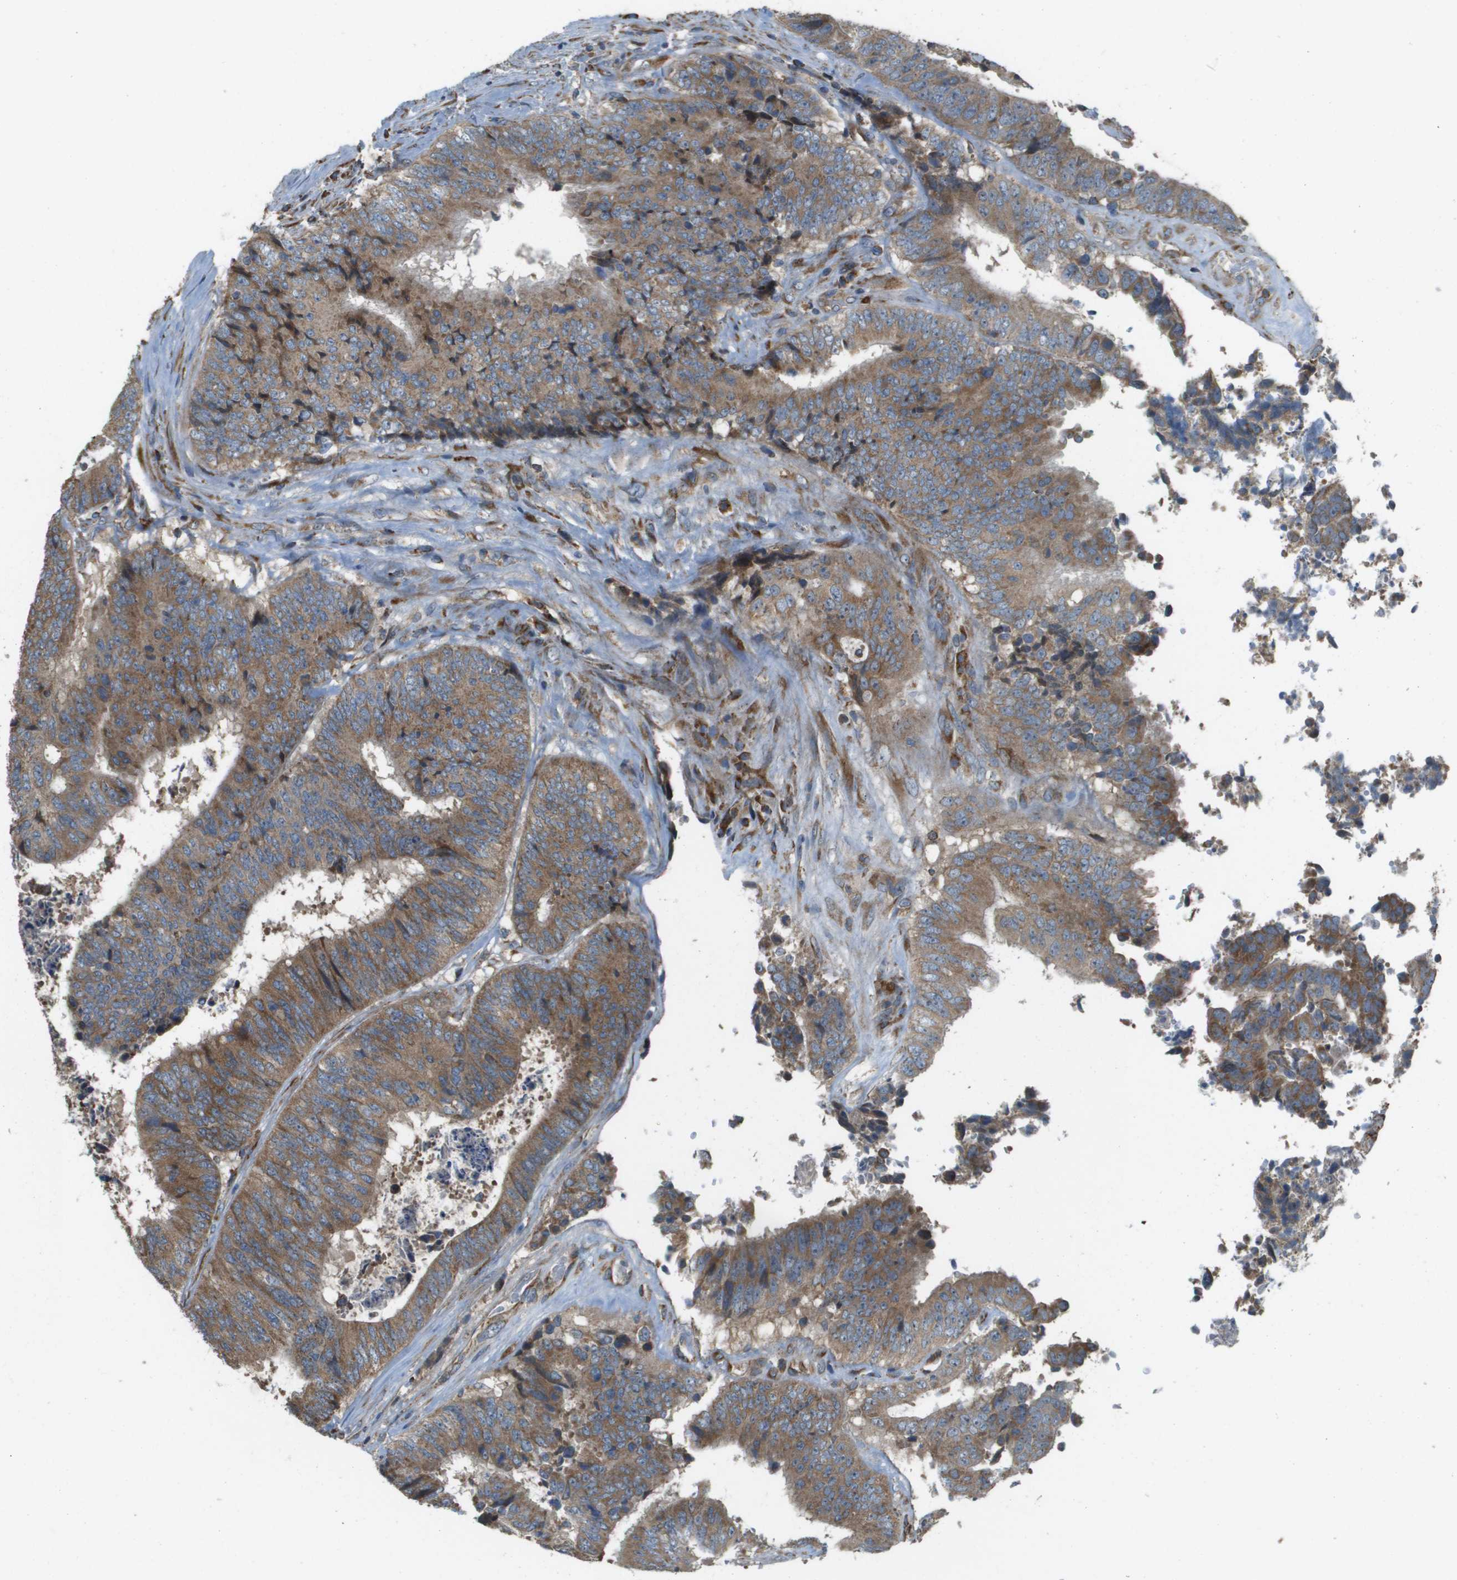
{"staining": {"intensity": "moderate", "quantity": ">75%", "location": "cytoplasmic/membranous"}, "tissue": "colorectal cancer", "cell_type": "Tumor cells", "image_type": "cancer", "snomed": [{"axis": "morphology", "description": "Adenocarcinoma, NOS"}, {"axis": "topography", "description": "Rectum"}], "caption": "This image displays colorectal cancer (adenocarcinoma) stained with immunohistochemistry to label a protein in brown. The cytoplasmic/membranous of tumor cells show moderate positivity for the protein. Nuclei are counter-stained blue.", "gene": "NRK", "patient": {"sex": "male", "age": 72}}